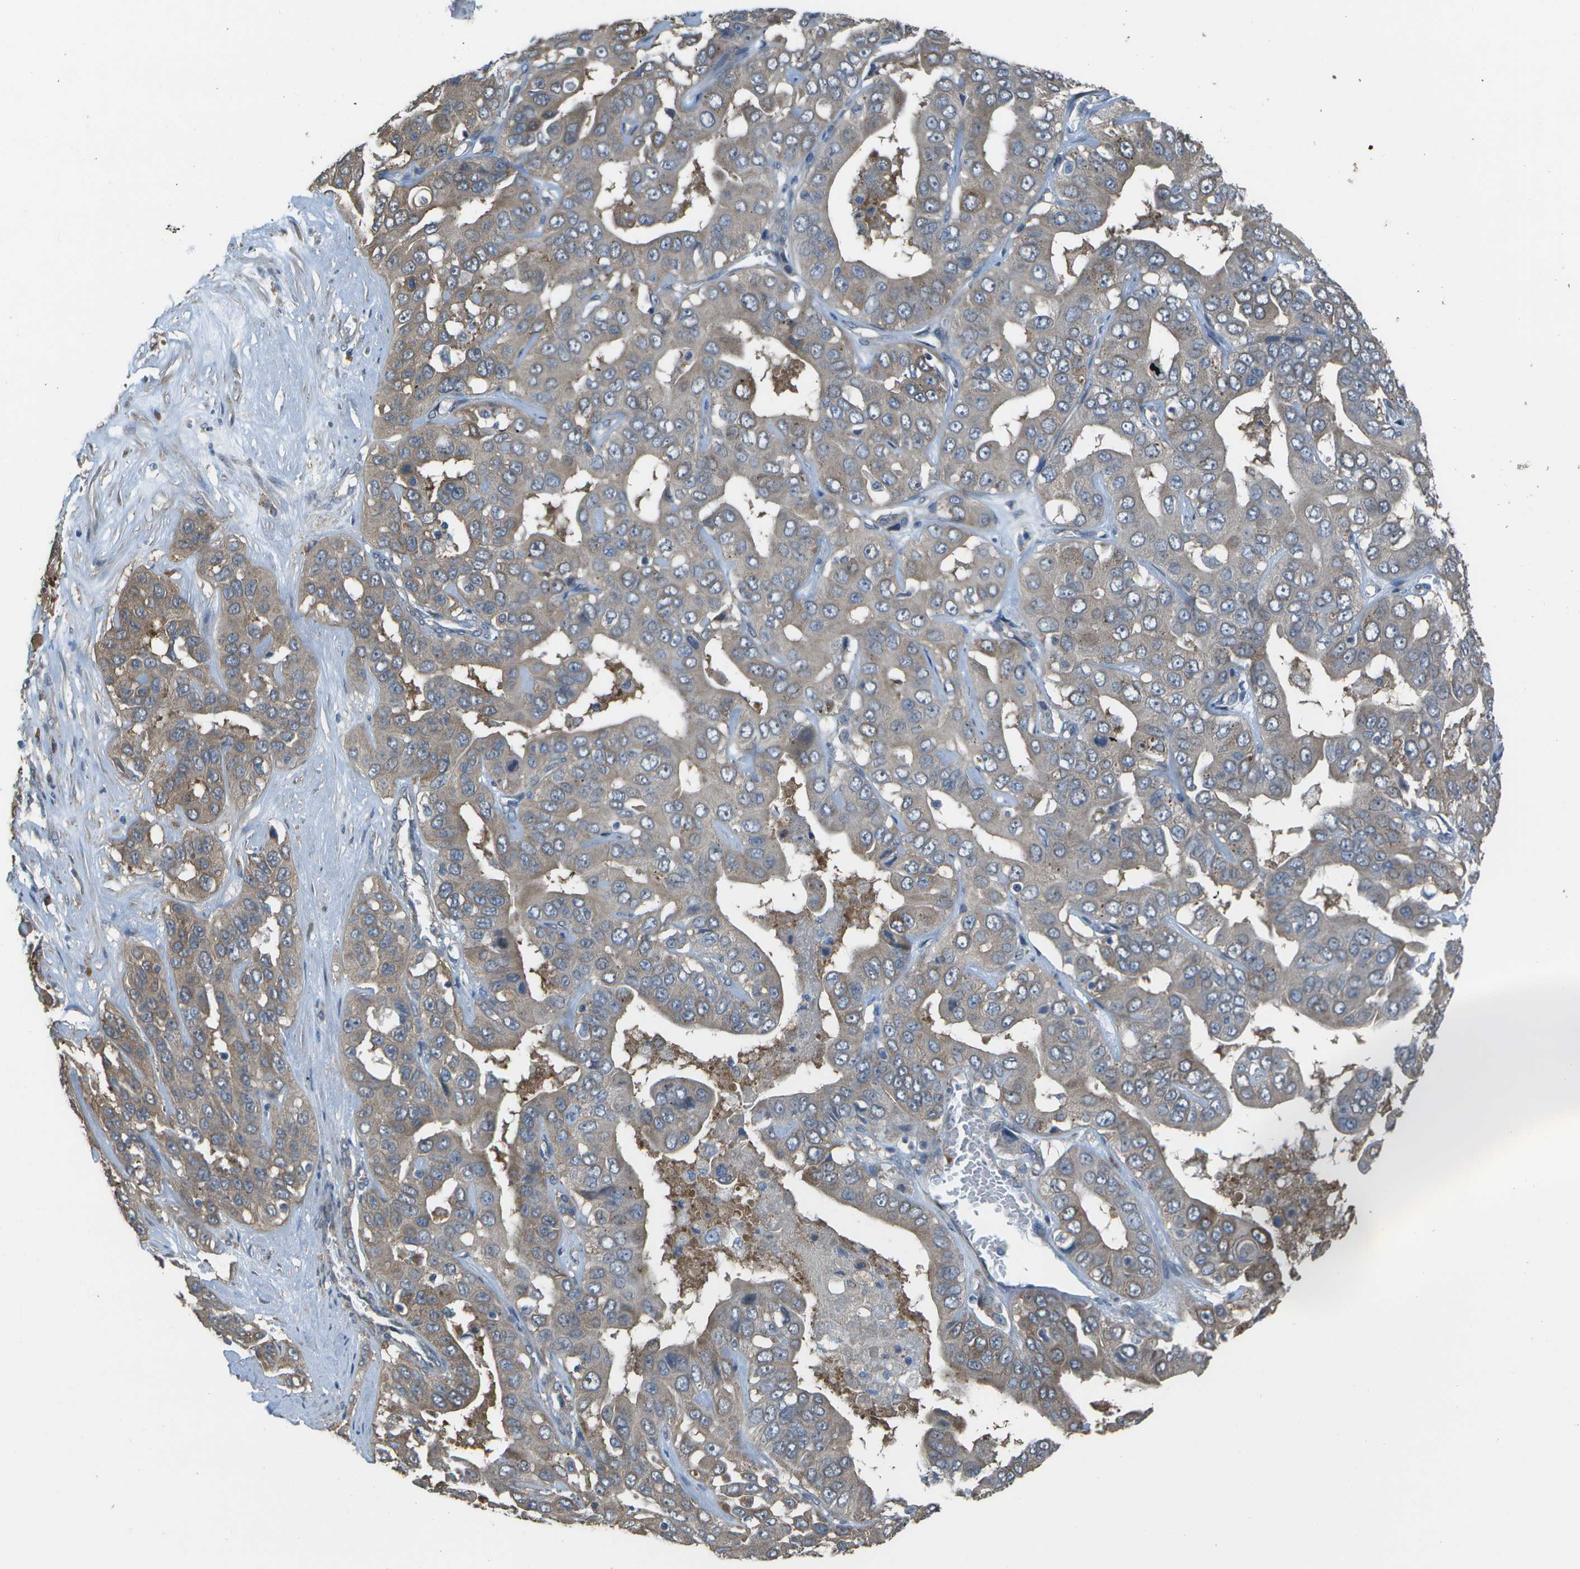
{"staining": {"intensity": "weak", "quantity": "25%-75%", "location": "cytoplasmic/membranous"}, "tissue": "liver cancer", "cell_type": "Tumor cells", "image_type": "cancer", "snomed": [{"axis": "morphology", "description": "Cholangiocarcinoma"}, {"axis": "topography", "description": "Liver"}], "caption": "IHC photomicrograph of neoplastic tissue: liver cancer (cholangiocarcinoma) stained using immunohistochemistry displays low levels of weak protein expression localized specifically in the cytoplasmic/membranous of tumor cells, appearing as a cytoplasmic/membranous brown color.", "gene": "CLNS1A", "patient": {"sex": "female", "age": 52}}